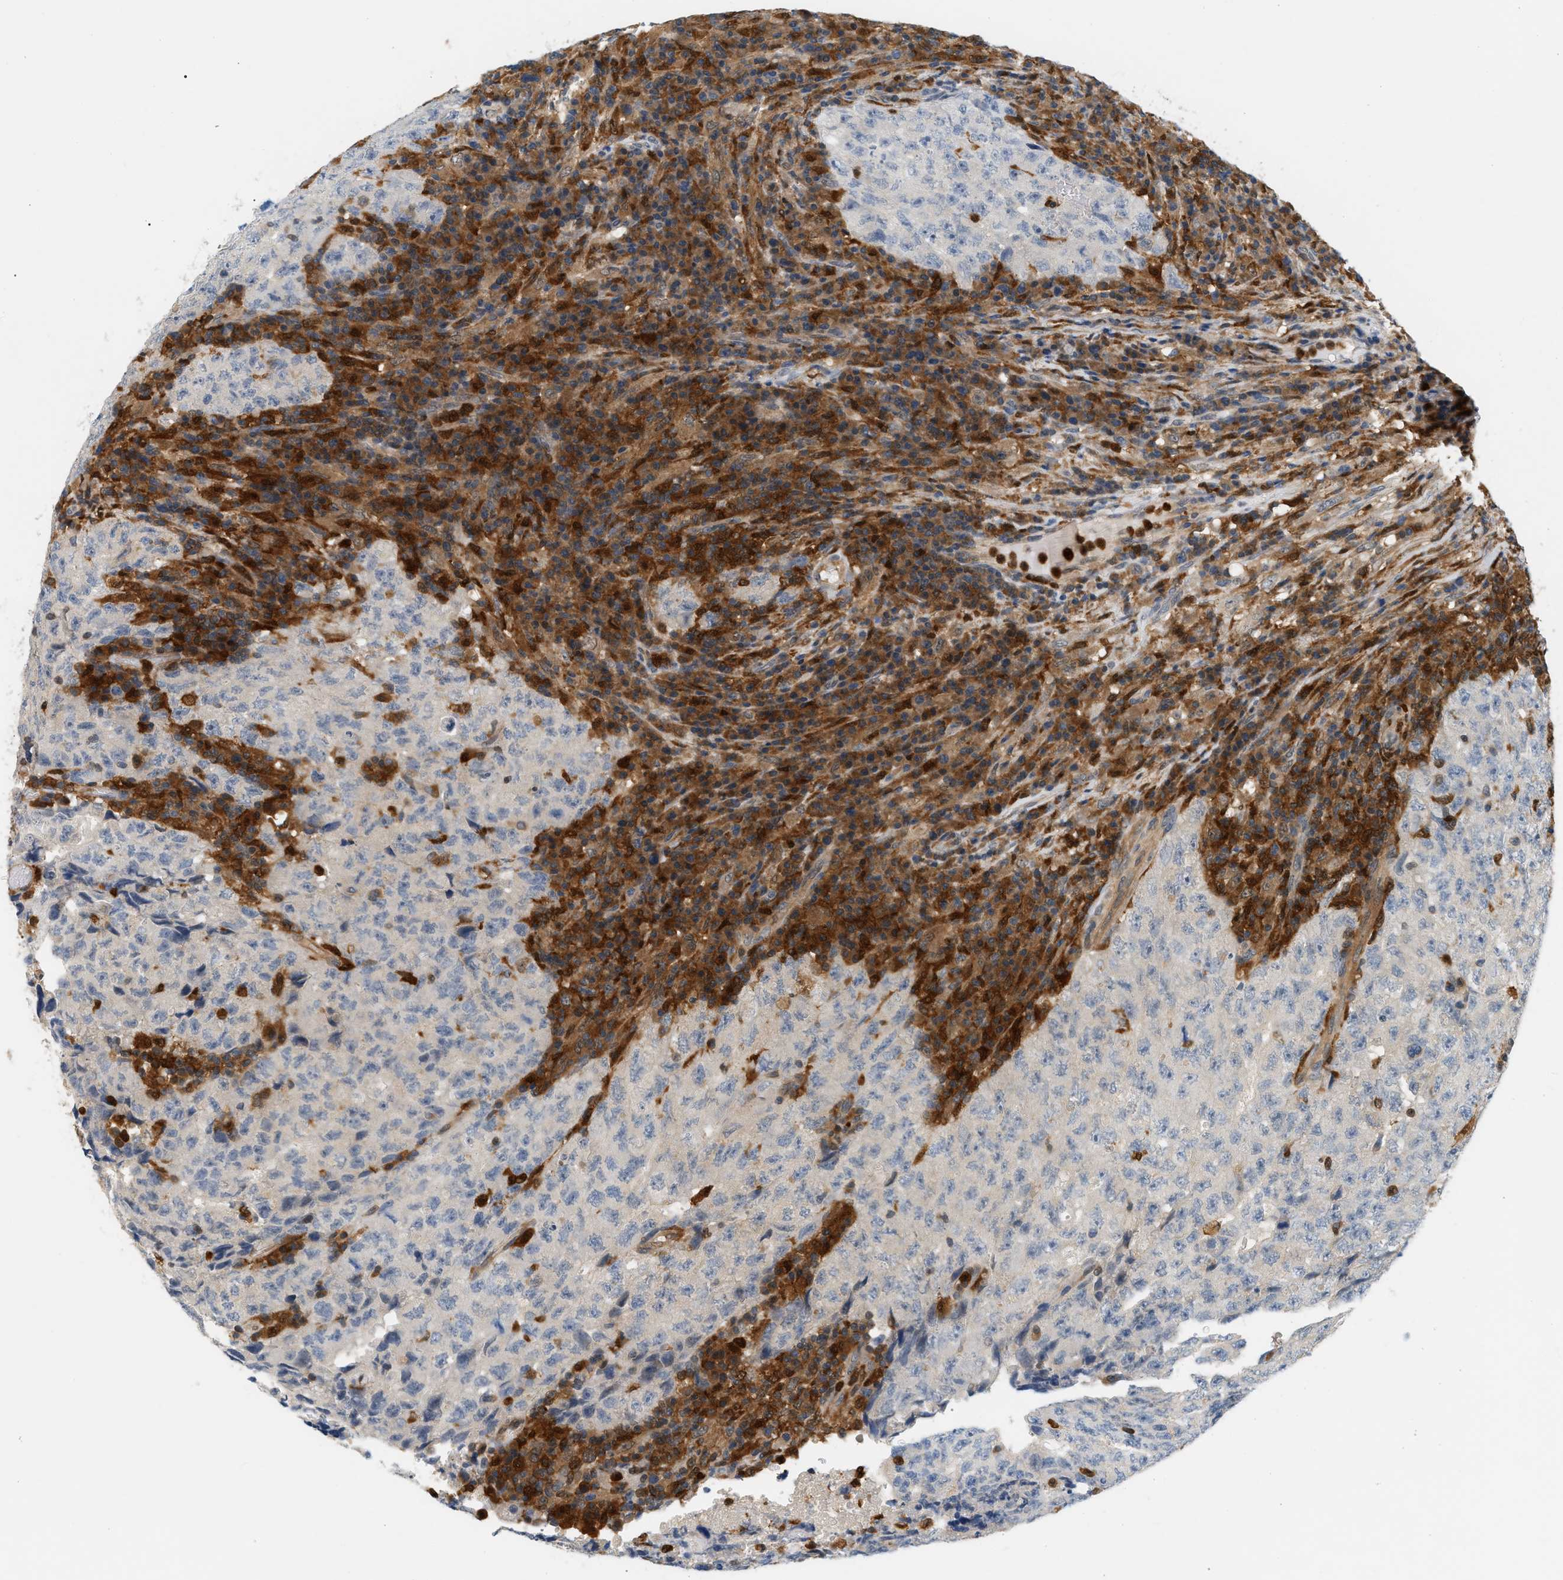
{"staining": {"intensity": "negative", "quantity": "none", "location": "none"}, "tissue": "testis cancer", "cell_type": "Tumor cells", "image_type": "cancer", "snomed": [{"axis": "morphology", "description": "Necrosis, NOS"}, {"axis": "morphology", "description": "Carcinoma, Embryonal, NOS"}, {"axis": "topography", "description": "Testis"}], "caption": "Image shows no significant protein staining in tumor cells of testis embryonal carcinoma. Brightfield microscopy of immunohistochemistry stained with DAB (brown) and hematoxylin (blue), captured at high magnification.", "gene": "PYCARD", "patient": {"sex": "male", "age": 19}}